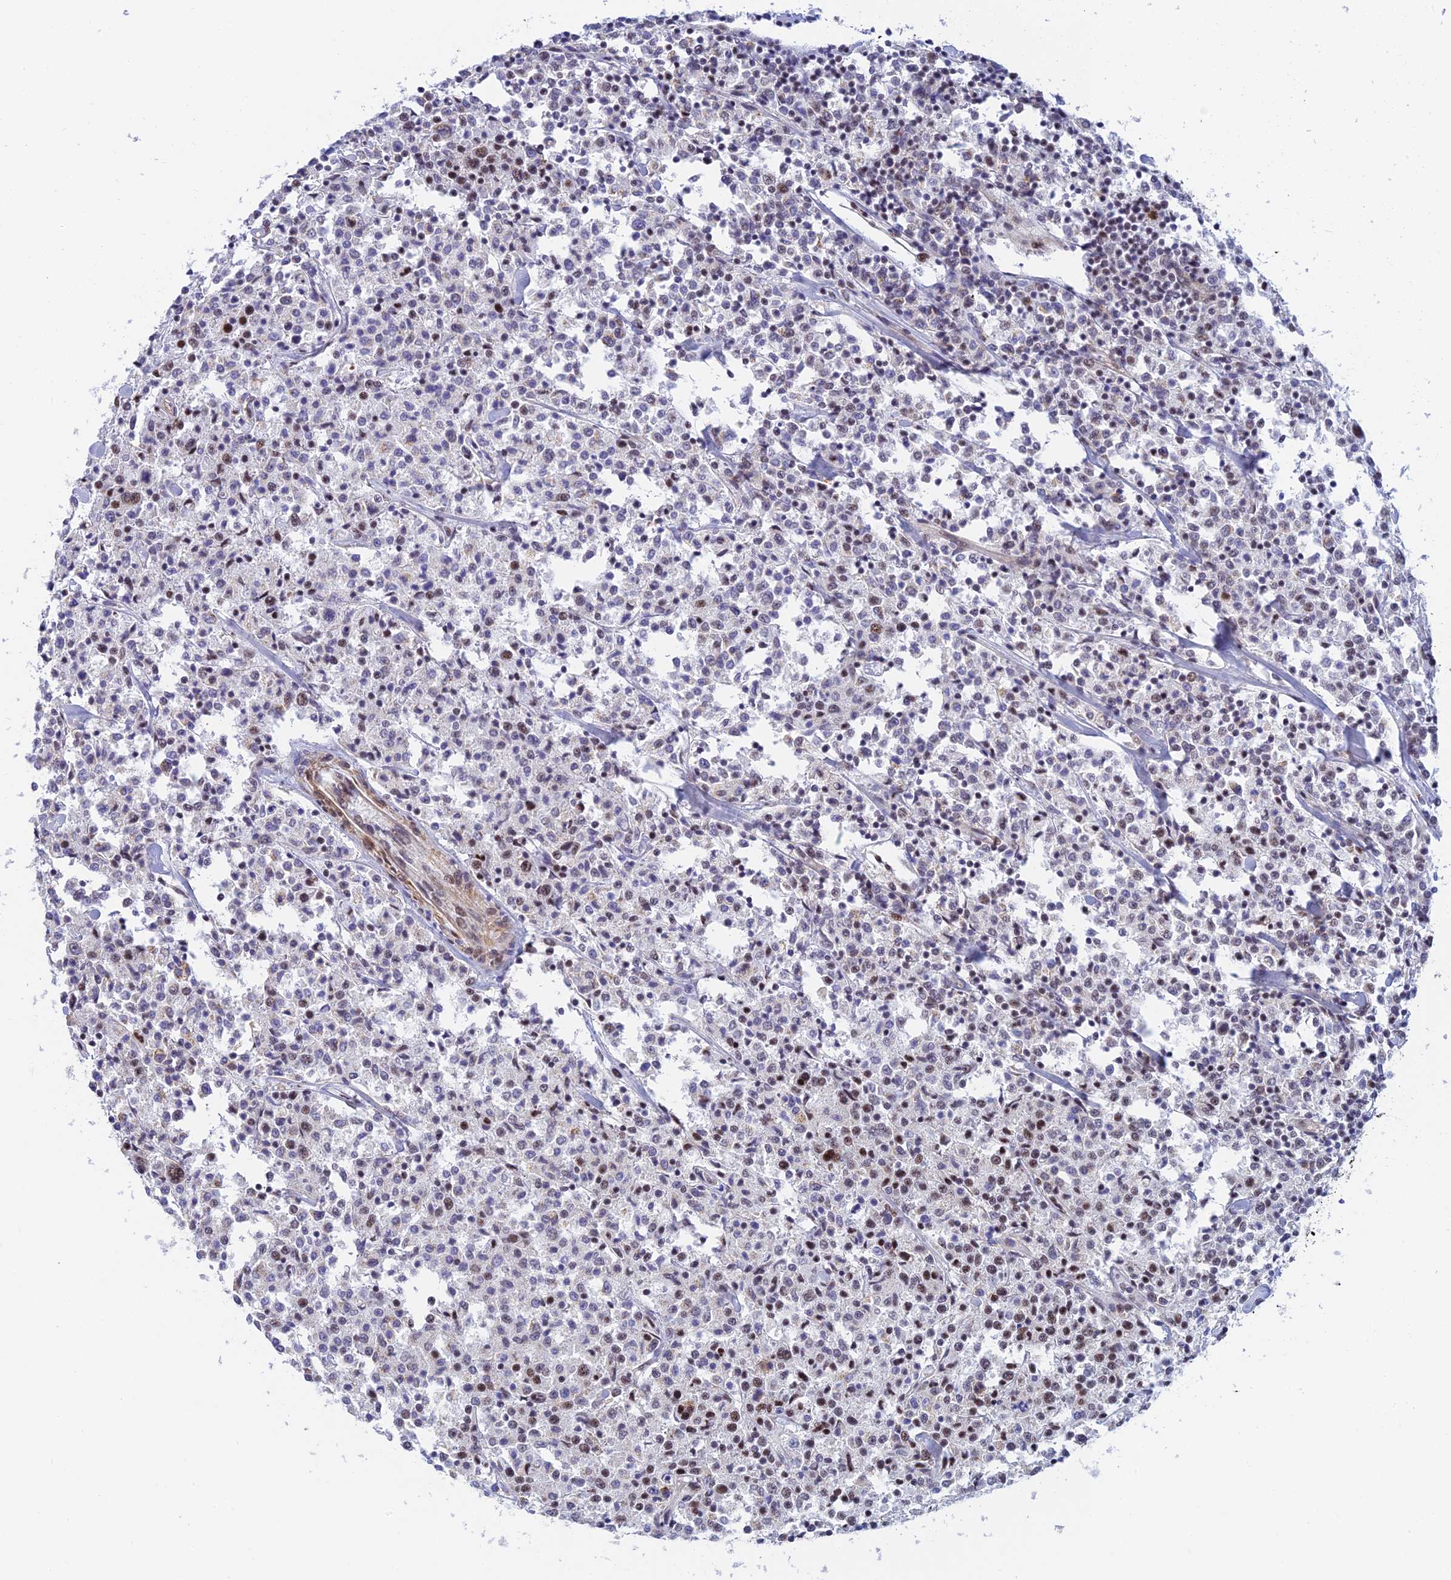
{"staining": {"intensity": "weak", "quantity": "25%-75%", "location": "nuclear"}, "tissue": "lymphoma", "cell_type": "Tumor cells", "image_type": "cancer", "snomed": [{"axis": "morphology", "description": "Malignant lymphoma, non-Hodgkin's type, Low grade"}, {"axis": "topography", "description": "Small intestine"}], "caption": "IHC of lymphoma exhibits low levels of weak nuclear staining in approximately 25%-75% of tumor cells.", "gene": "CFAP92", "patient": {"sex": "female", "age": 59}}